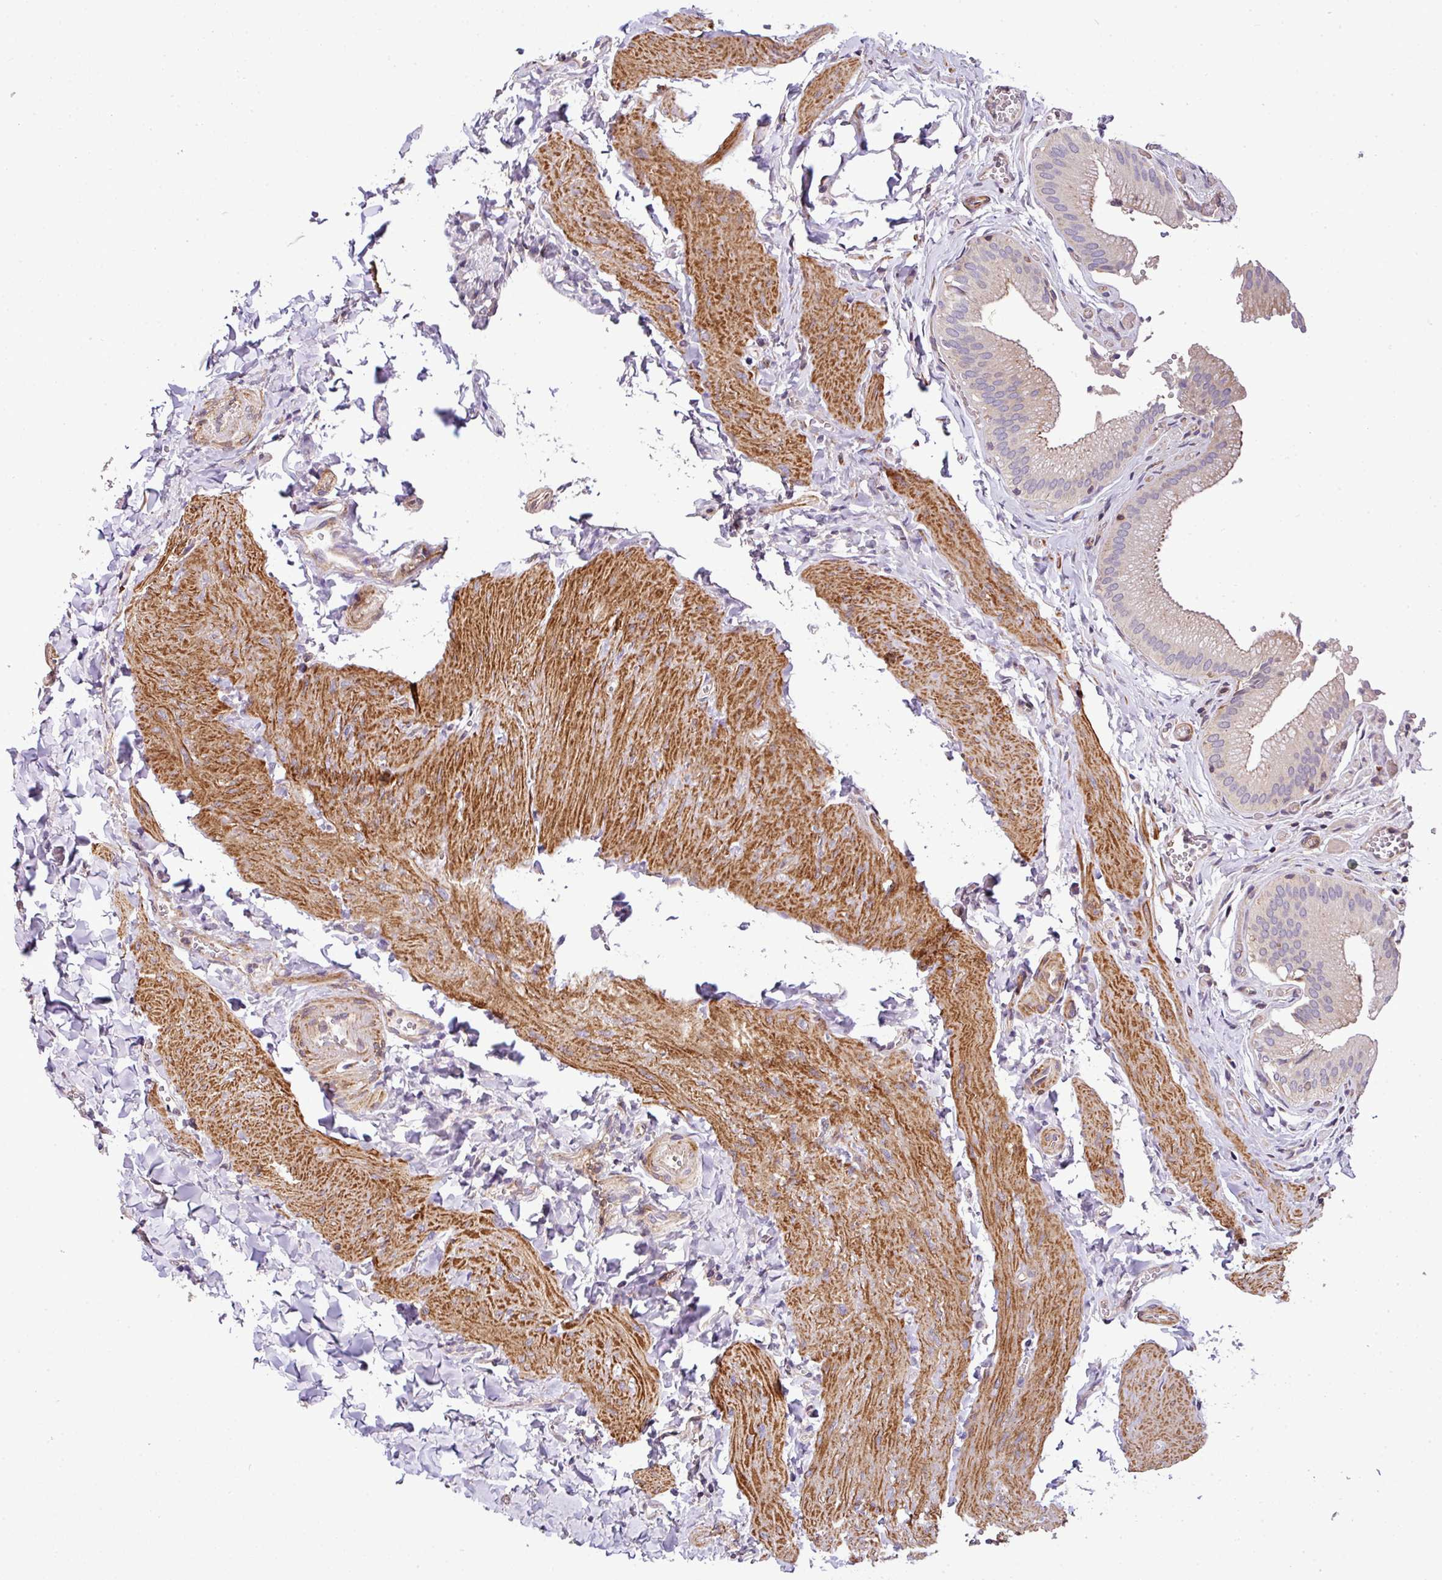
{"staining": {"intensity": "moderate", "quantity": "<25%", "location": "cytoplasmic/membranous"}, "tissue": "gallbladder", "cell_type": "Glandular cells", "image_type": "normal", "snomed": [{"axis": "morphology", "description": "Normal tissue, NOS"}, {"axis": "topography", "description": "Gallbladder"}, {"axis": "topography", "description": "Peripheral nerve tissue"}], "caption": "A photomicrograph of human gallbladder stained for a protein exhibits moderate cytoplasmic/membranous brown staining in glandular cells.", "gene": "CASS4", "patient": {"sex": "male", "age": 17}}